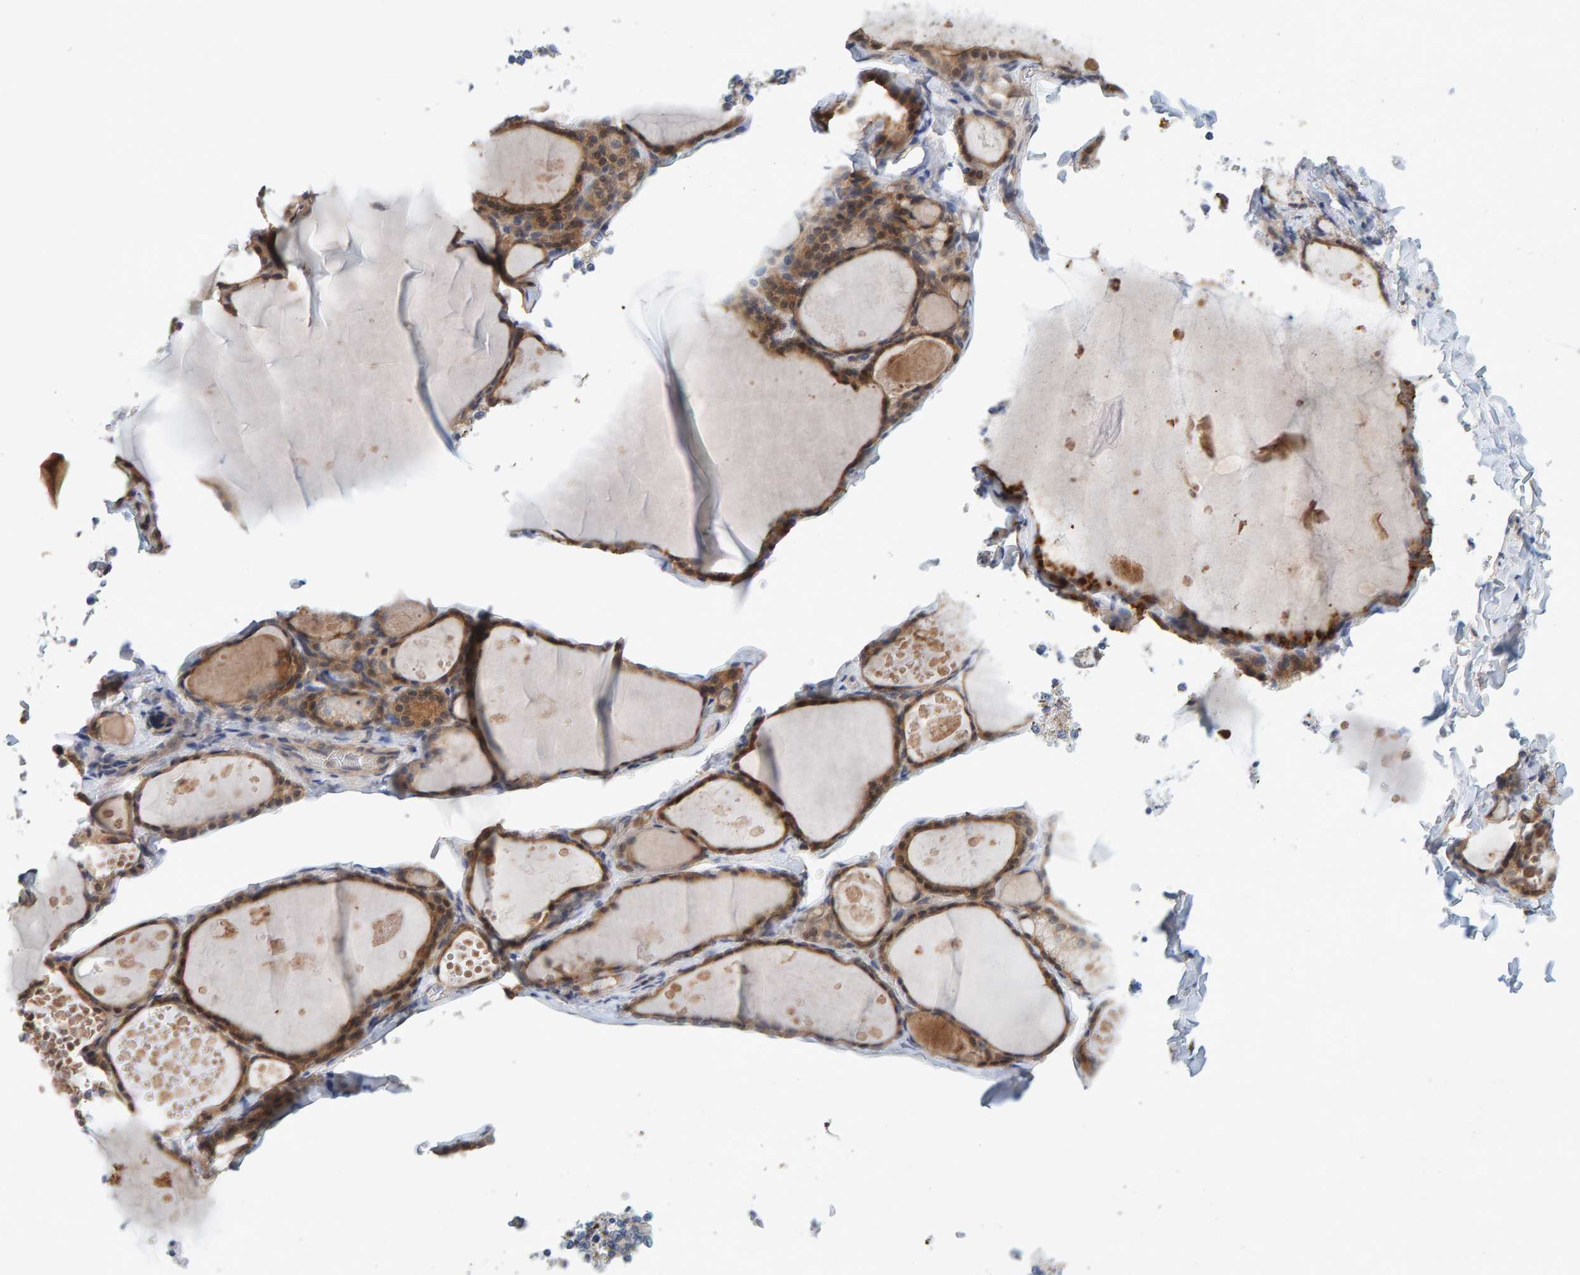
{"staining": {"intensity": "moderate", "quantity": ">75%", "location": "cytoplasmic/membranous"}, "tissue": "thyroid gland", "cell_type": "Glandular cells", "image_type": "normal", "snomed": [{"axis": "morphology", "description": "Normal tissue, NOS"}, {"axis": "topography", "description": "Thyroid gland"}], "caption": "A medium amount of moderate cytoplasmic/membranous staining is present in about >75% of glandular cells in unremarkable thyroid gland. Using DAB (3,3'-diaminobenzidine) (brown) and hematoxylin (blue) stains, captured at high magnification using brightfield microscopy.", "gene": "TATDN1", "patient": {"sex": "male", "age": 56}}